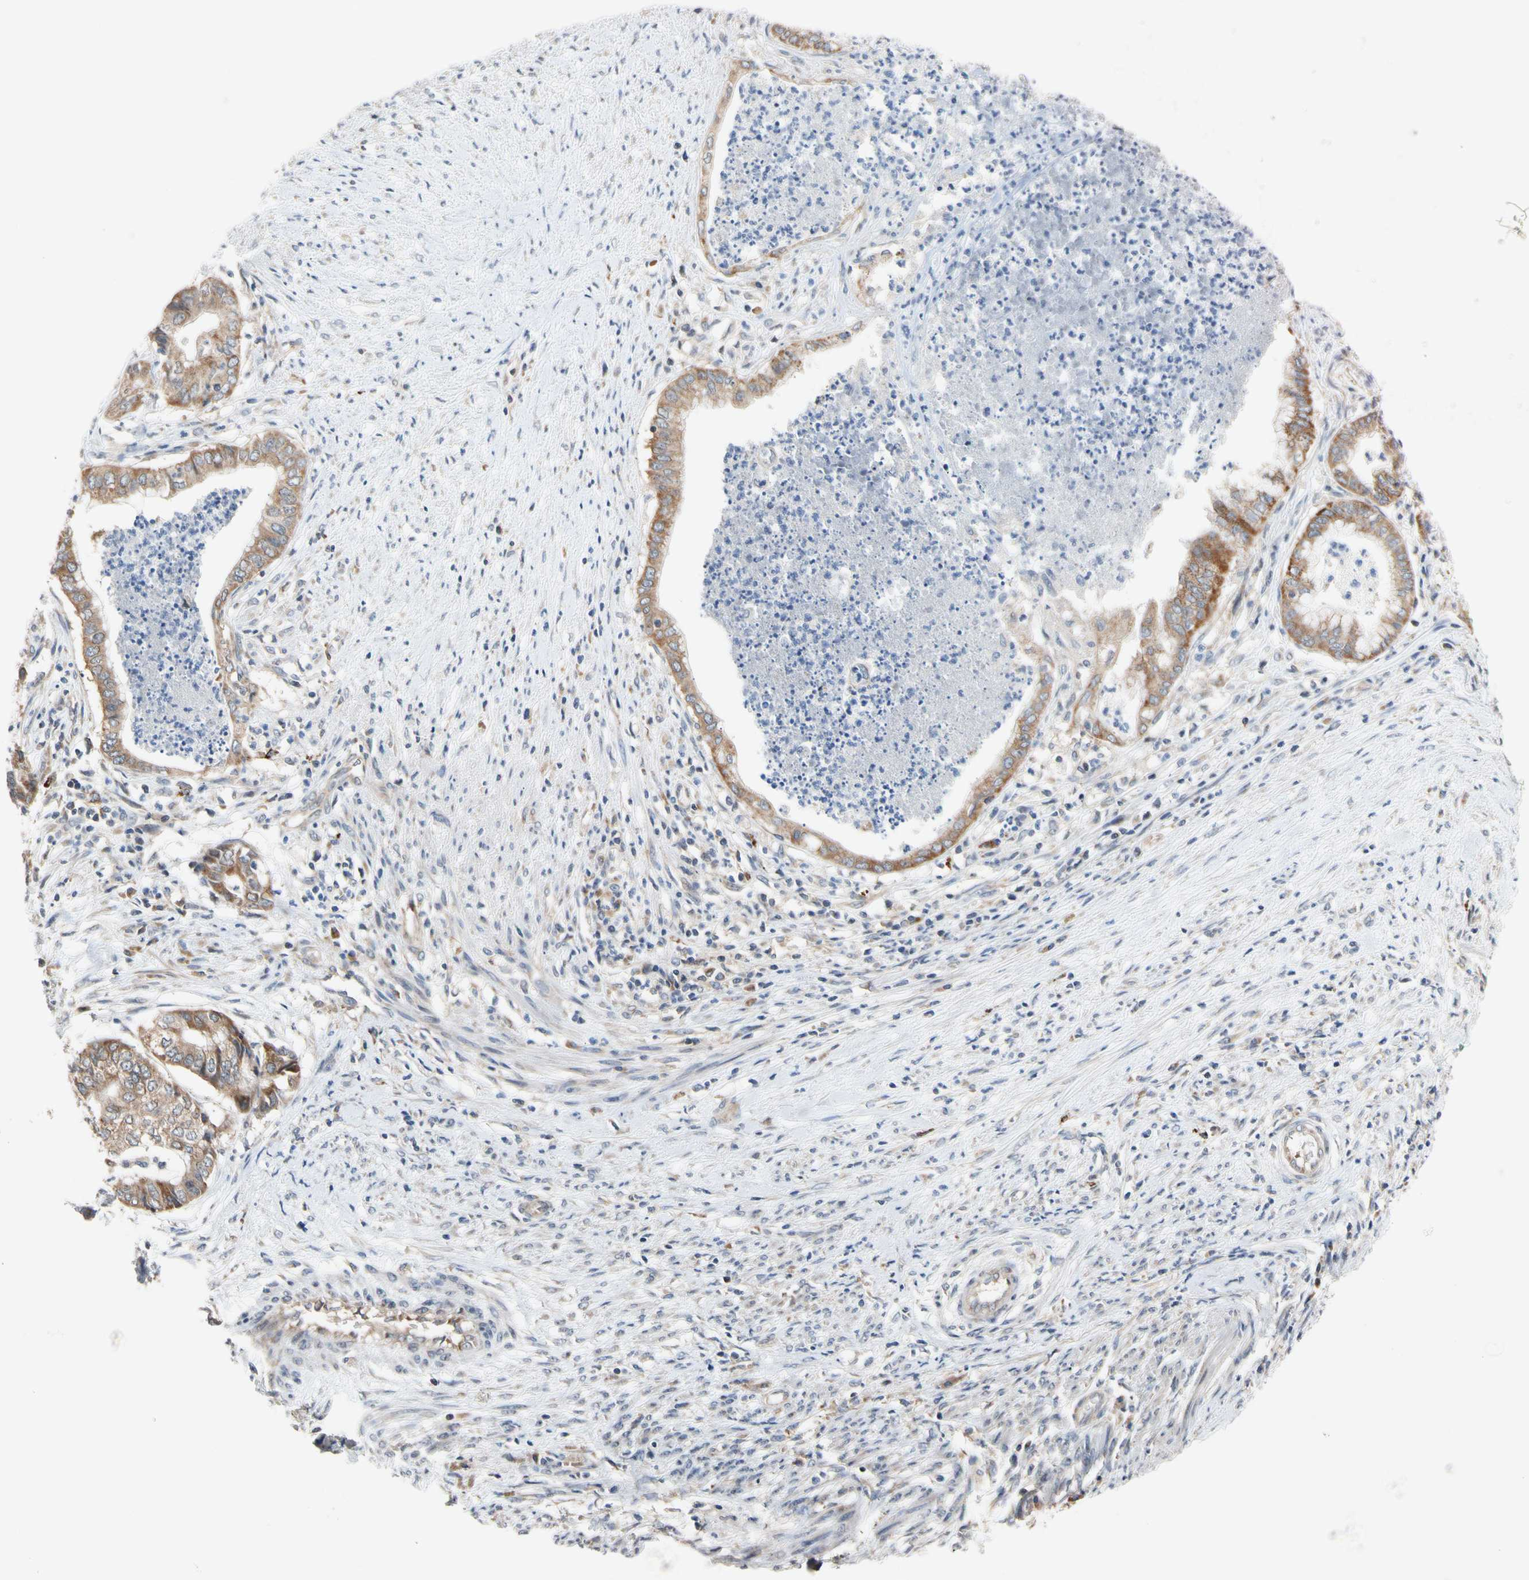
{"staining": {"intensity": "moderate", "quantity": ">75%", "location": "cytoplasmic/membranous"}, "tissue": "endometrial cancer", "cell_type": "Tumor cells", "image_type": "cancer", "snomed": [{"axis": "morphology", "description": "Necrosis, NOS"}, {"axis": "morphology", "description": "Adenocarcinoma, NOS"}, {"axis": "topography", "description": "Endometrium"}], "caption": "A photomicrograph showing moderate cytoplasmic/membranous staining in approximately >75% of tumor cells in adenocarcinoma (endometrial), as visualized by brown immunohistochemical staining.", "gene": "ANKHD1", "patient": {"sex": "female", "age": 79}}